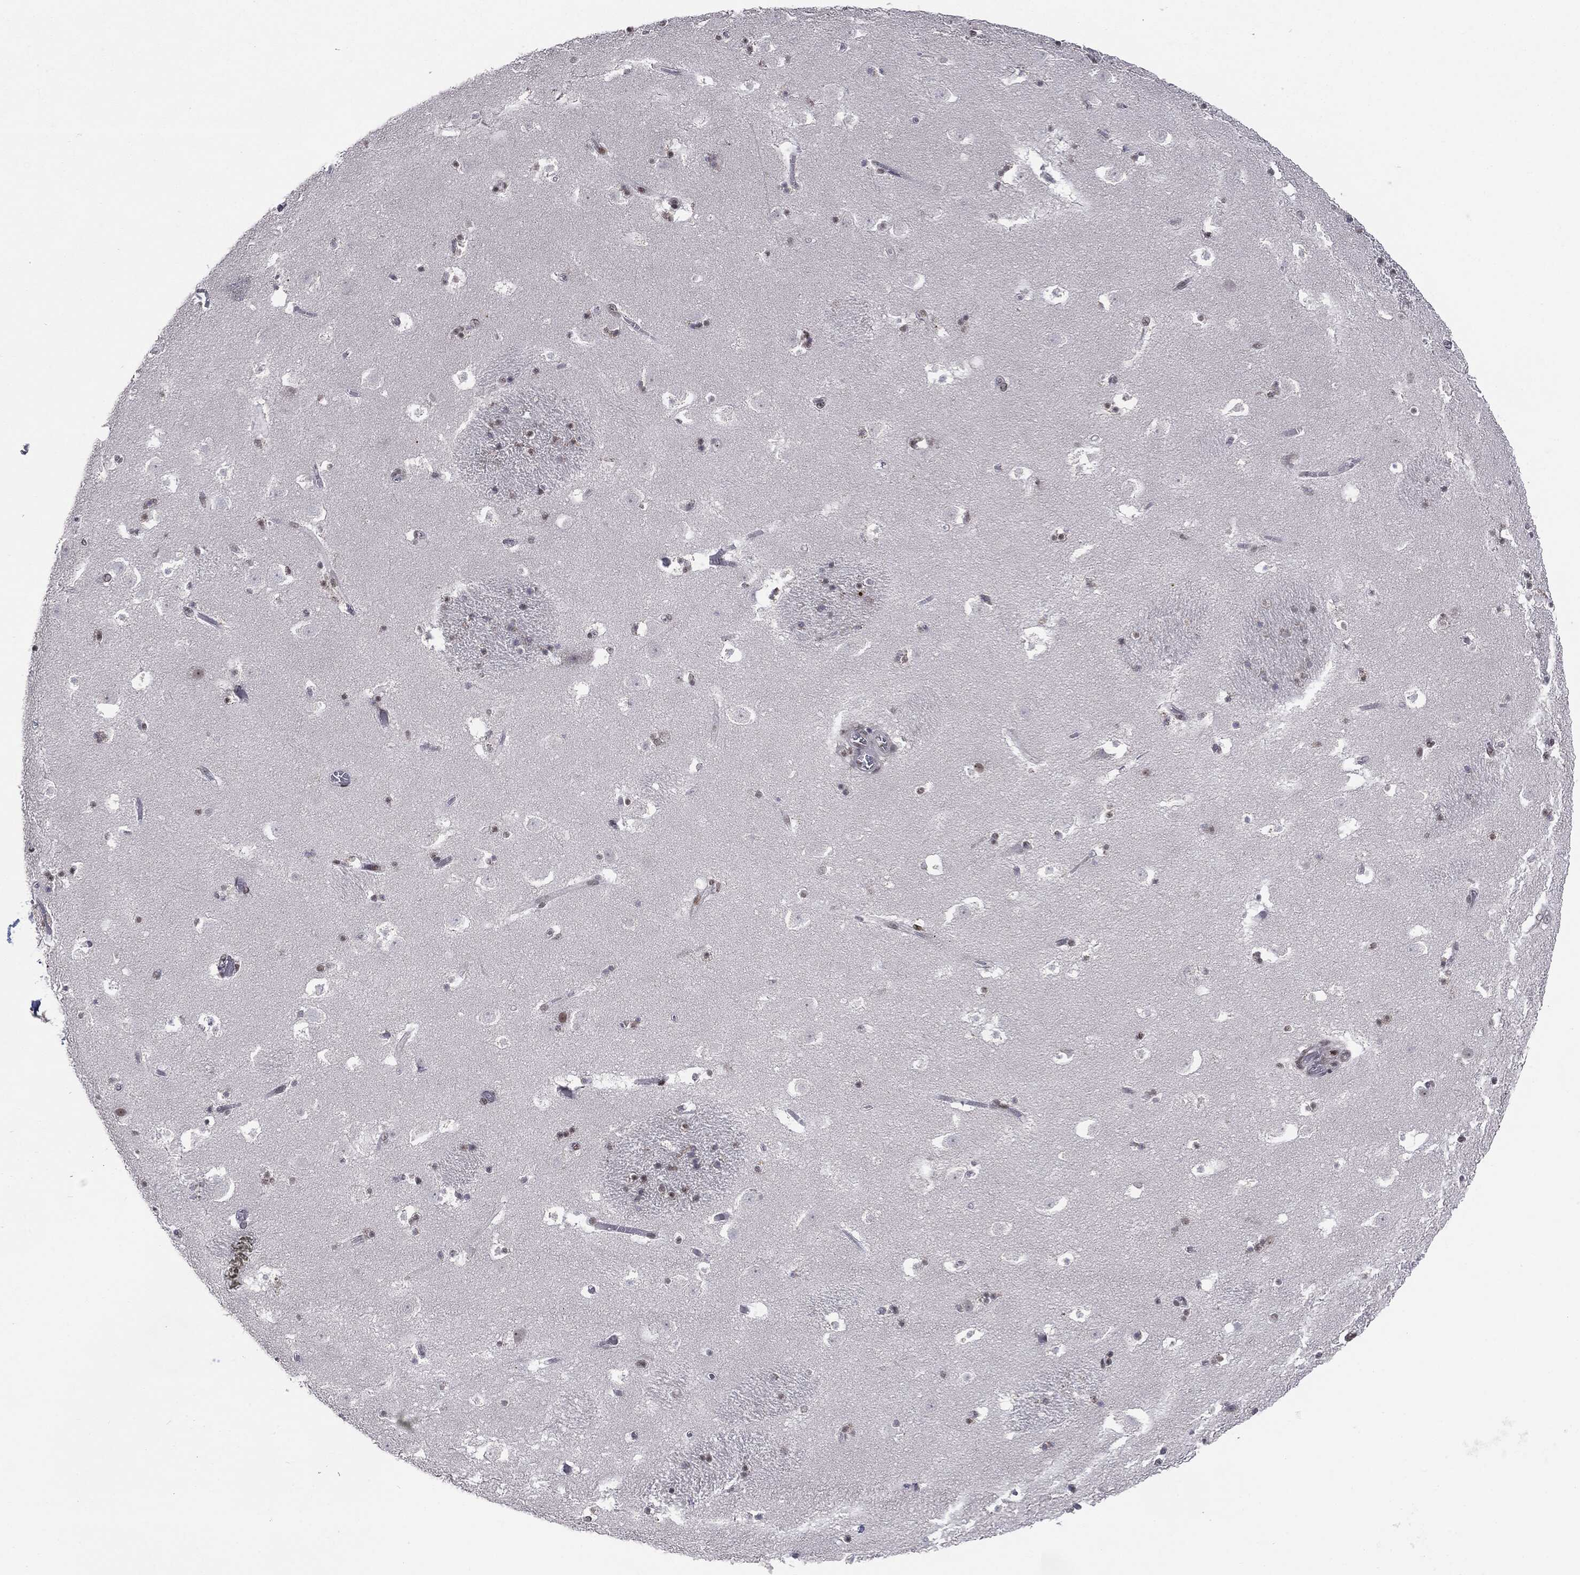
{"staining": {"intensity": "moderate", "quantity": "25%-75%", "location": "nuclear"}, "tissue": "caudate", "cell_type": "Glial cells", "image_type": "normal", "snomed": [{"axis": "morphology", "description": "Normal tissue, NOS"}, {"axis": "topography", "description": "Lateral ventricle wall"}], "caption": "High-magnification brightfield microscopy of normal caudate stained with DAB (brown) and counterstained with hematoxylin (blue). glial cells exhibit moderate nuclear staining is seen in approximately25%-75% of cells.", "gene": "MDC1", "patient": {"sex": "female", "age": 42}}